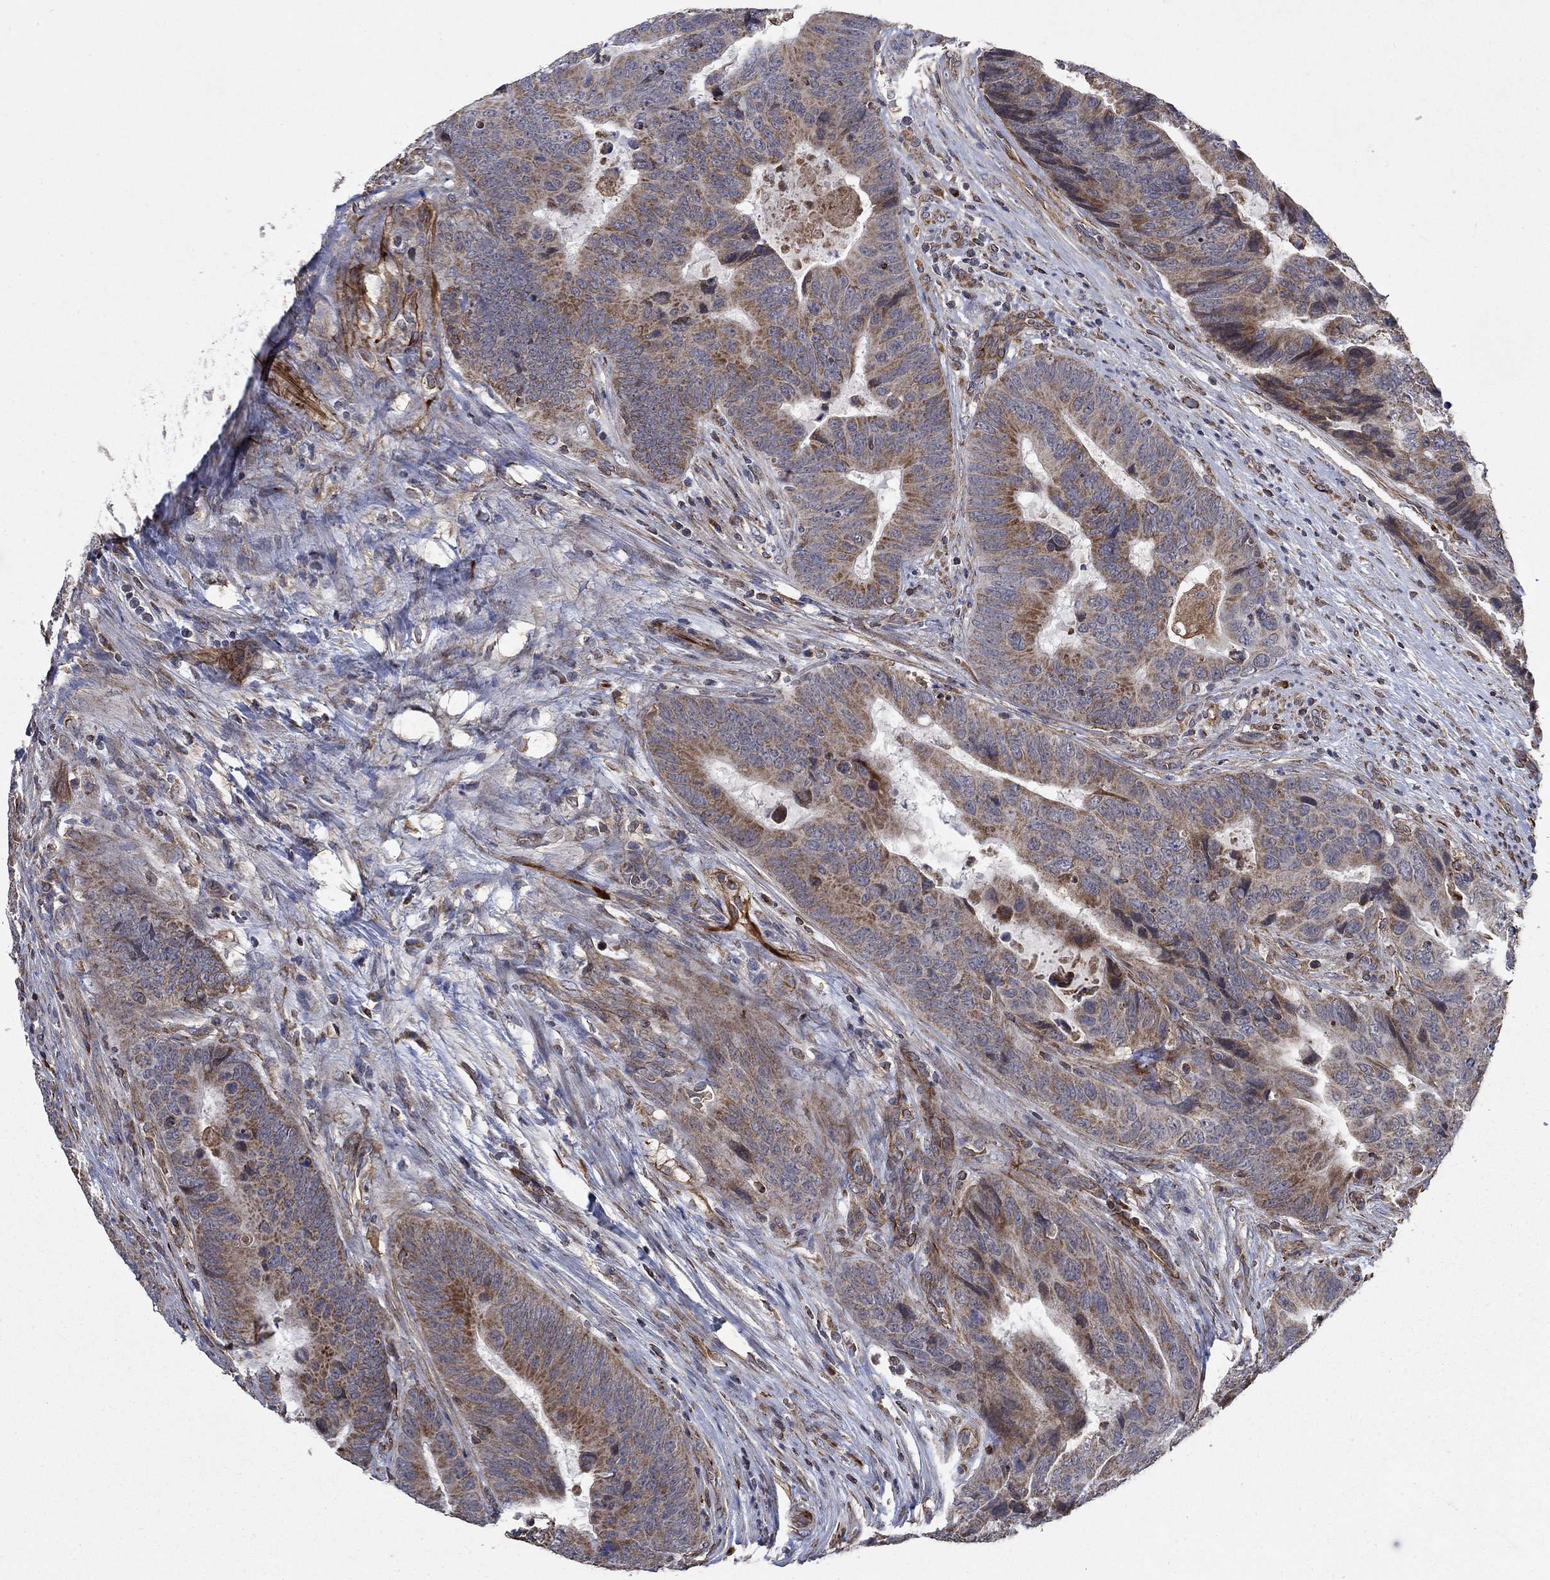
{"staining": {"intensity": "moderate", "quantity": "<25%", "location": "cytoplasmic/membranous"}, "tissue": "colorectal cancer", "cell_type": "Tumor cells", "image_type": "cancer", "snomed": [{"axis": "morphology", "description": "Adenocarcinoma, NOS"}, {"axis": "topography", "description": "Colon"}], "caption": "Moderate cytoplasmic/membranous protein positivity is appreciated in approximately <25% of tumor cells in colorectal cancer (adenocarcinoma).", "gene": "NDUFC1", "patient": {"sex": "female", "age": 56}}